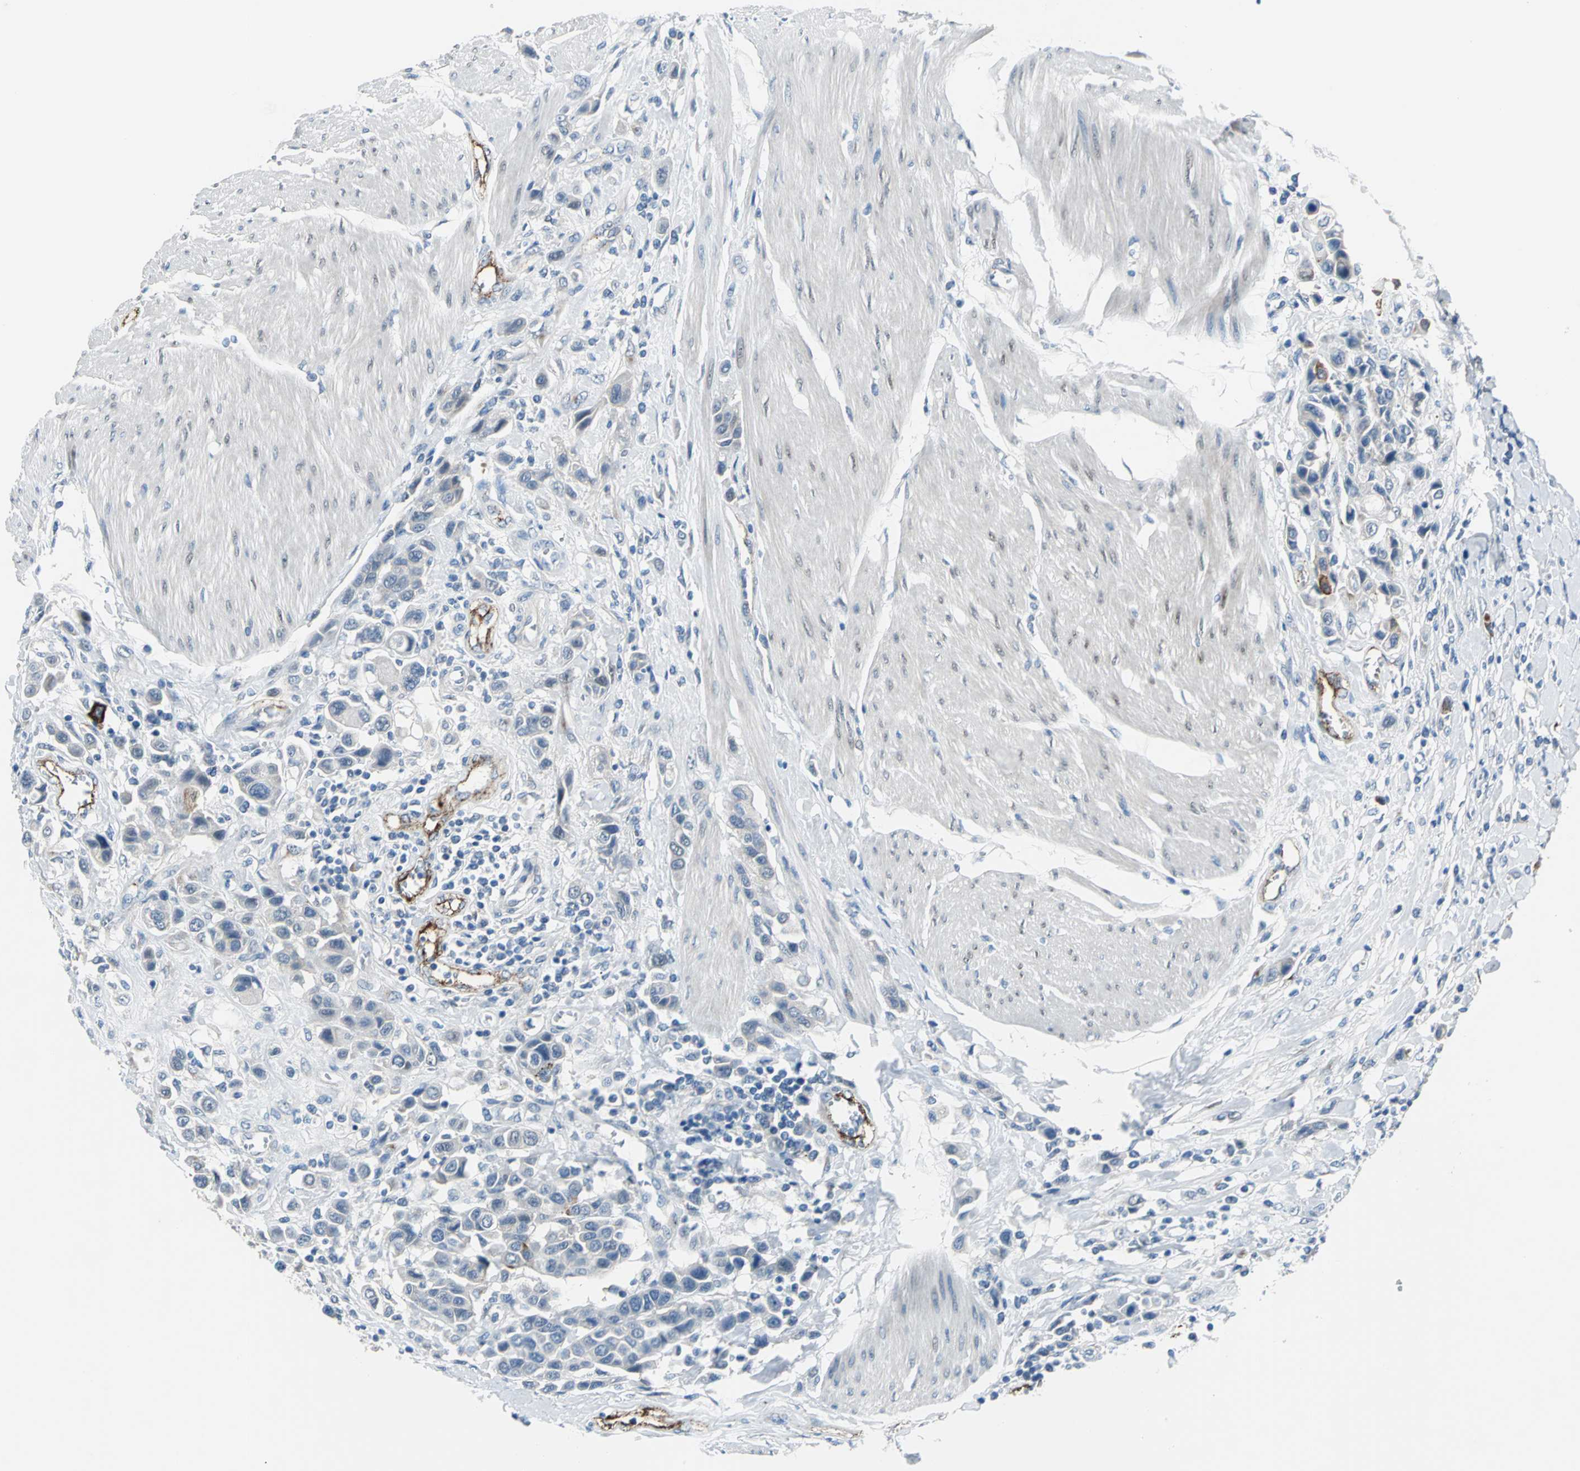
{"staining": {"intensity": "negative", "quantity": "none", "location": "none"}, "tissue": "urothelial cancer", "cell_type": "Tumor cells", "image_type": "cancer", "snomed": [{"axis": "morphology", "description": "Urothelial carcinoma, High grade"}, {"axis": "topography", "description": "Urinary bladder"}], "caption": "Tumor cells are negative for protein expression in human urothelial carcinoma (high-grade). (Immunohistochemistry, brightfield microscopy, high magnification).", "gene": "SELP", "patient": {"sex": "male", "age": 50}}